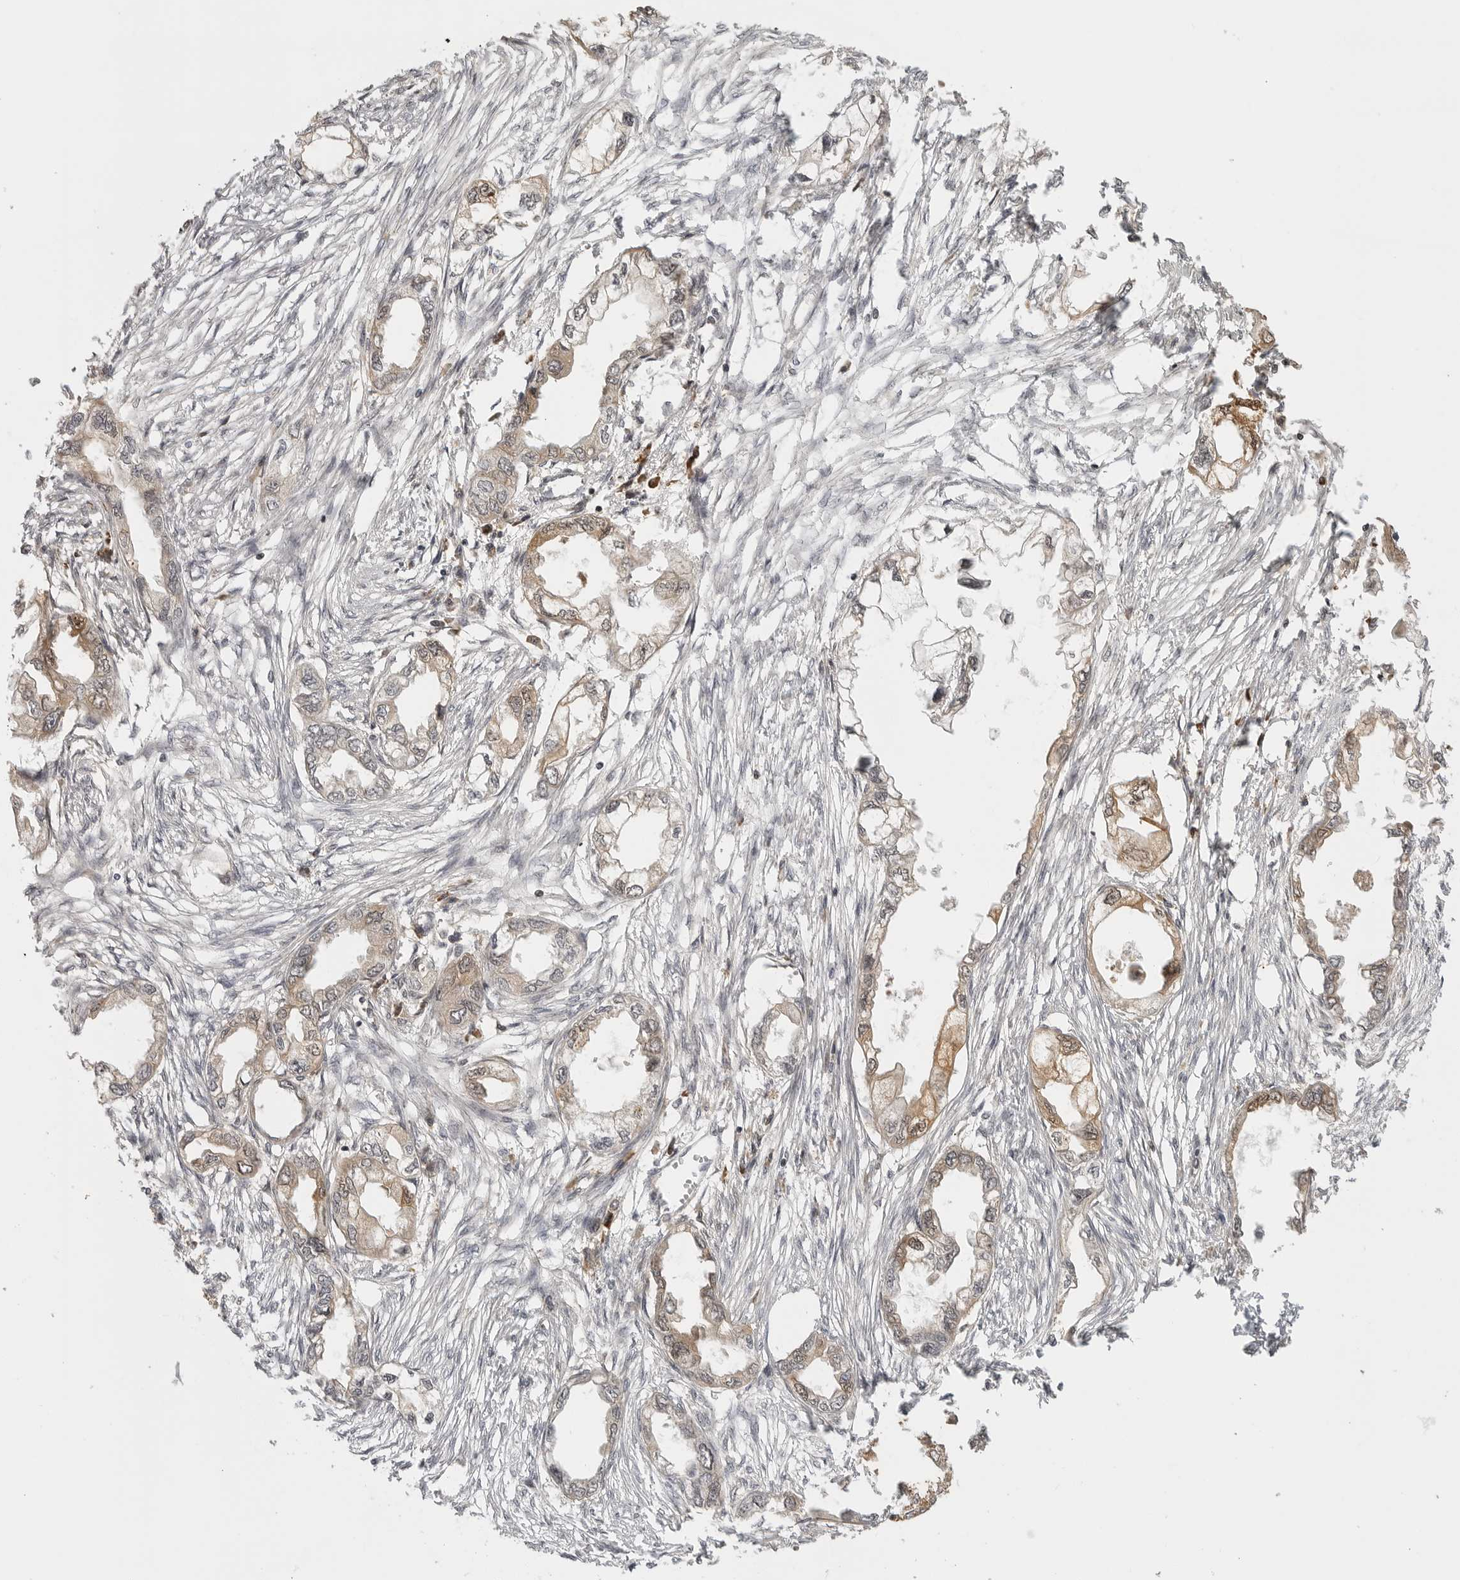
{"staining": {"intensity": "weak", "quantity": "25%-75%", "location": "cytoplasmic/membranous"}, "tissue": "endometrial cancer", "cell_type": "Tumor cells", "image_type": "cancer", "snomed": [{"axis": "morphology", "description": "Adenocarcinoma, NOS"}, {"axis": "morphology", "description": "Adenocarcinoma, metastatic, NOS"}, {"axis": "topography", "description": "Adipose tissue"}, {"axis": "topography", "description": "Endometrium"}], "caption": "There is low levels of weak cytoplasmic/membranous positivity in tumor cells of endometrial adenocarcinoma, as demonstrated by immunohistochemical staining (brown color).", "gene": "IDO1", "patient": {"sex": "female", "age": 67}}